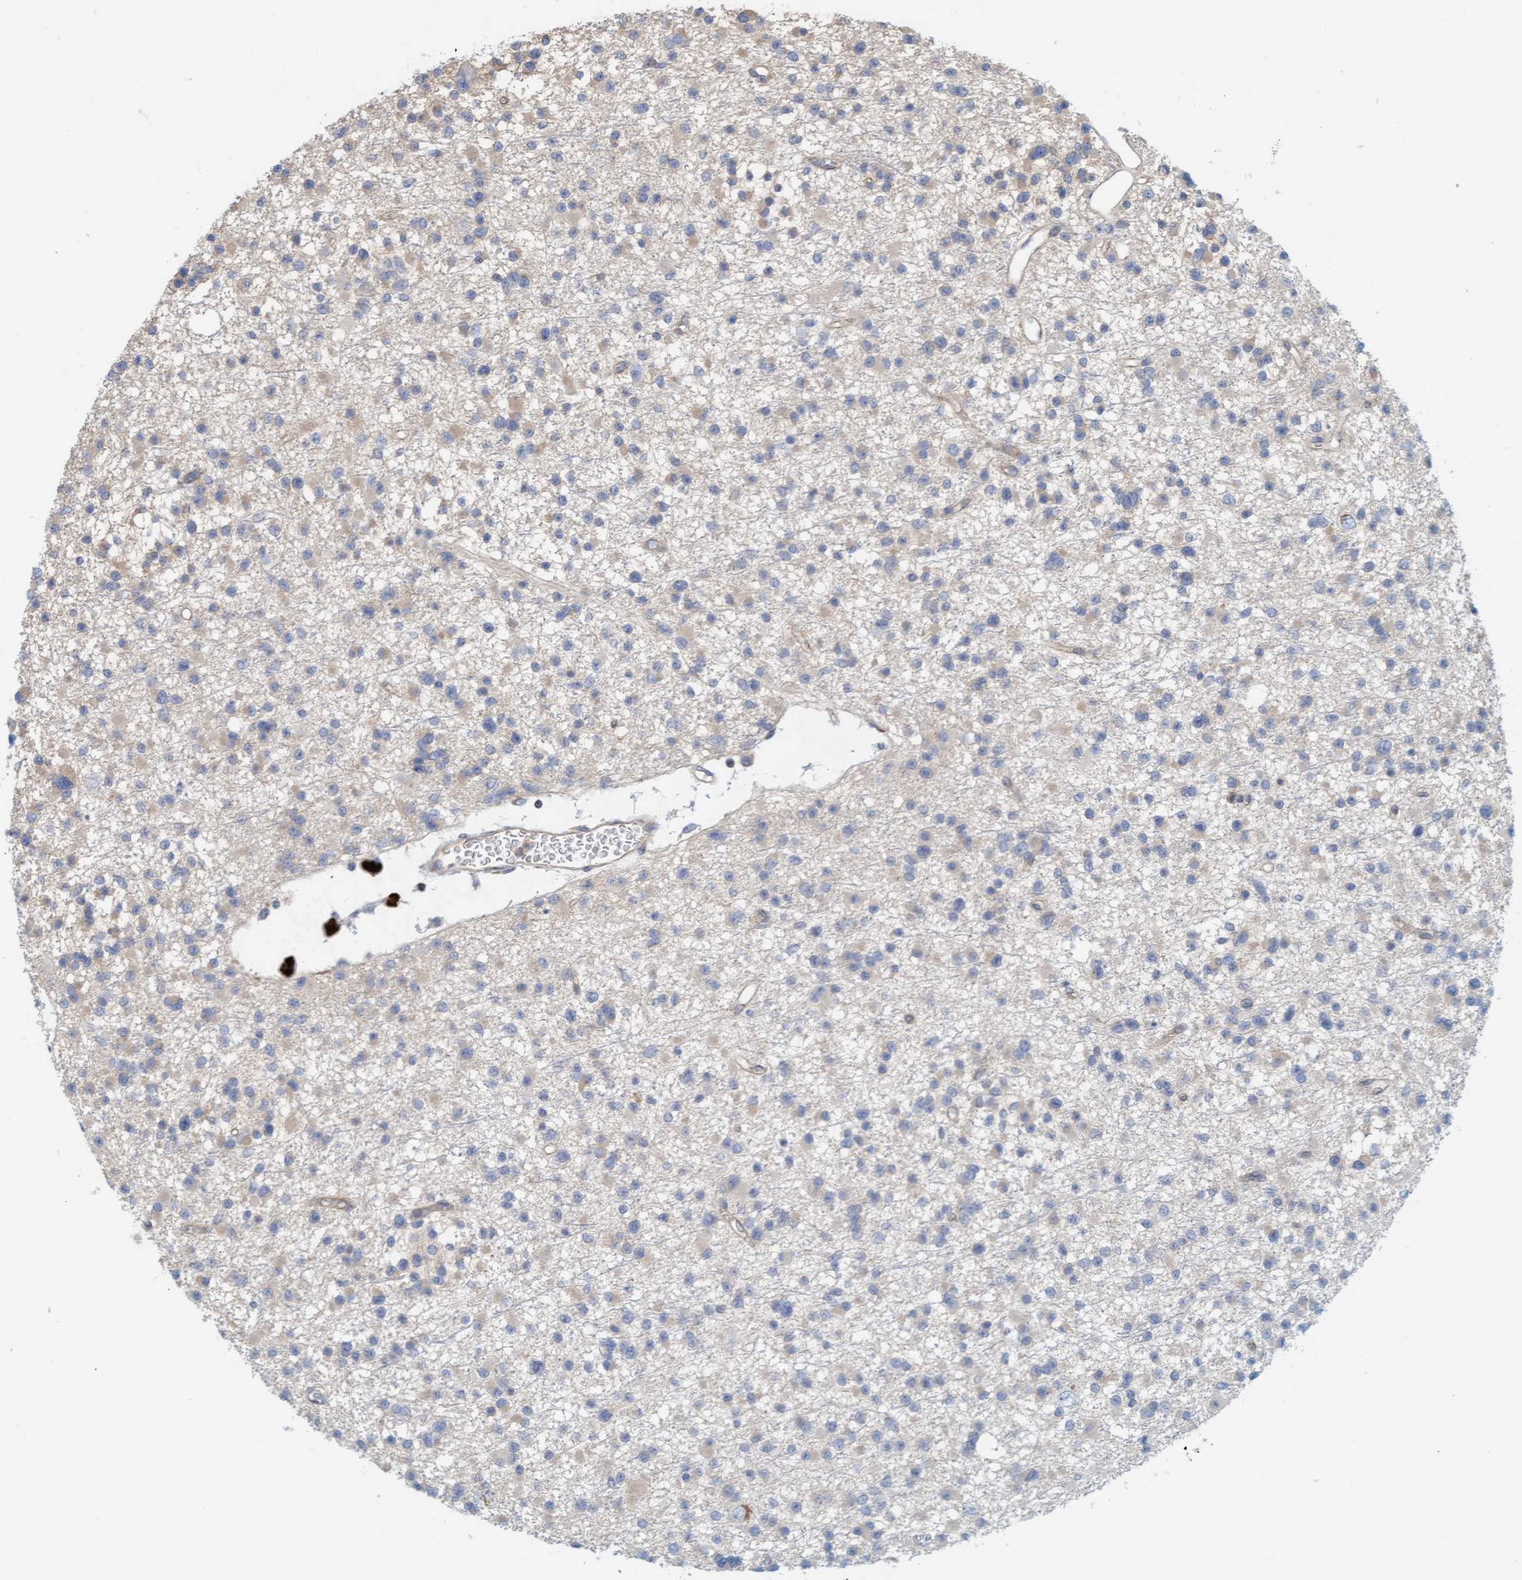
{"staining": {"intensity": "weak", "quantity": "<25%", "location": "cytoplasmic/membranous"}, "tissue": "glioma", "cell_type": "Tumor cells", "image_type": "cancer", "snomed": [{"axis": "morphology", "description": "Glioma, malignant, Low grade"}, {"axis": "topography", "description": "Brain"}], "caption": "Image shows no significant protein positivity in tumor cells of glioma. Brightfield microscopy of immunohistochemistry stained with DAB (brown) and hematoxylin (blue), captured at high magnification.", "gene": "PRKD2", "patient": {"sex": "female", "age": 22}}